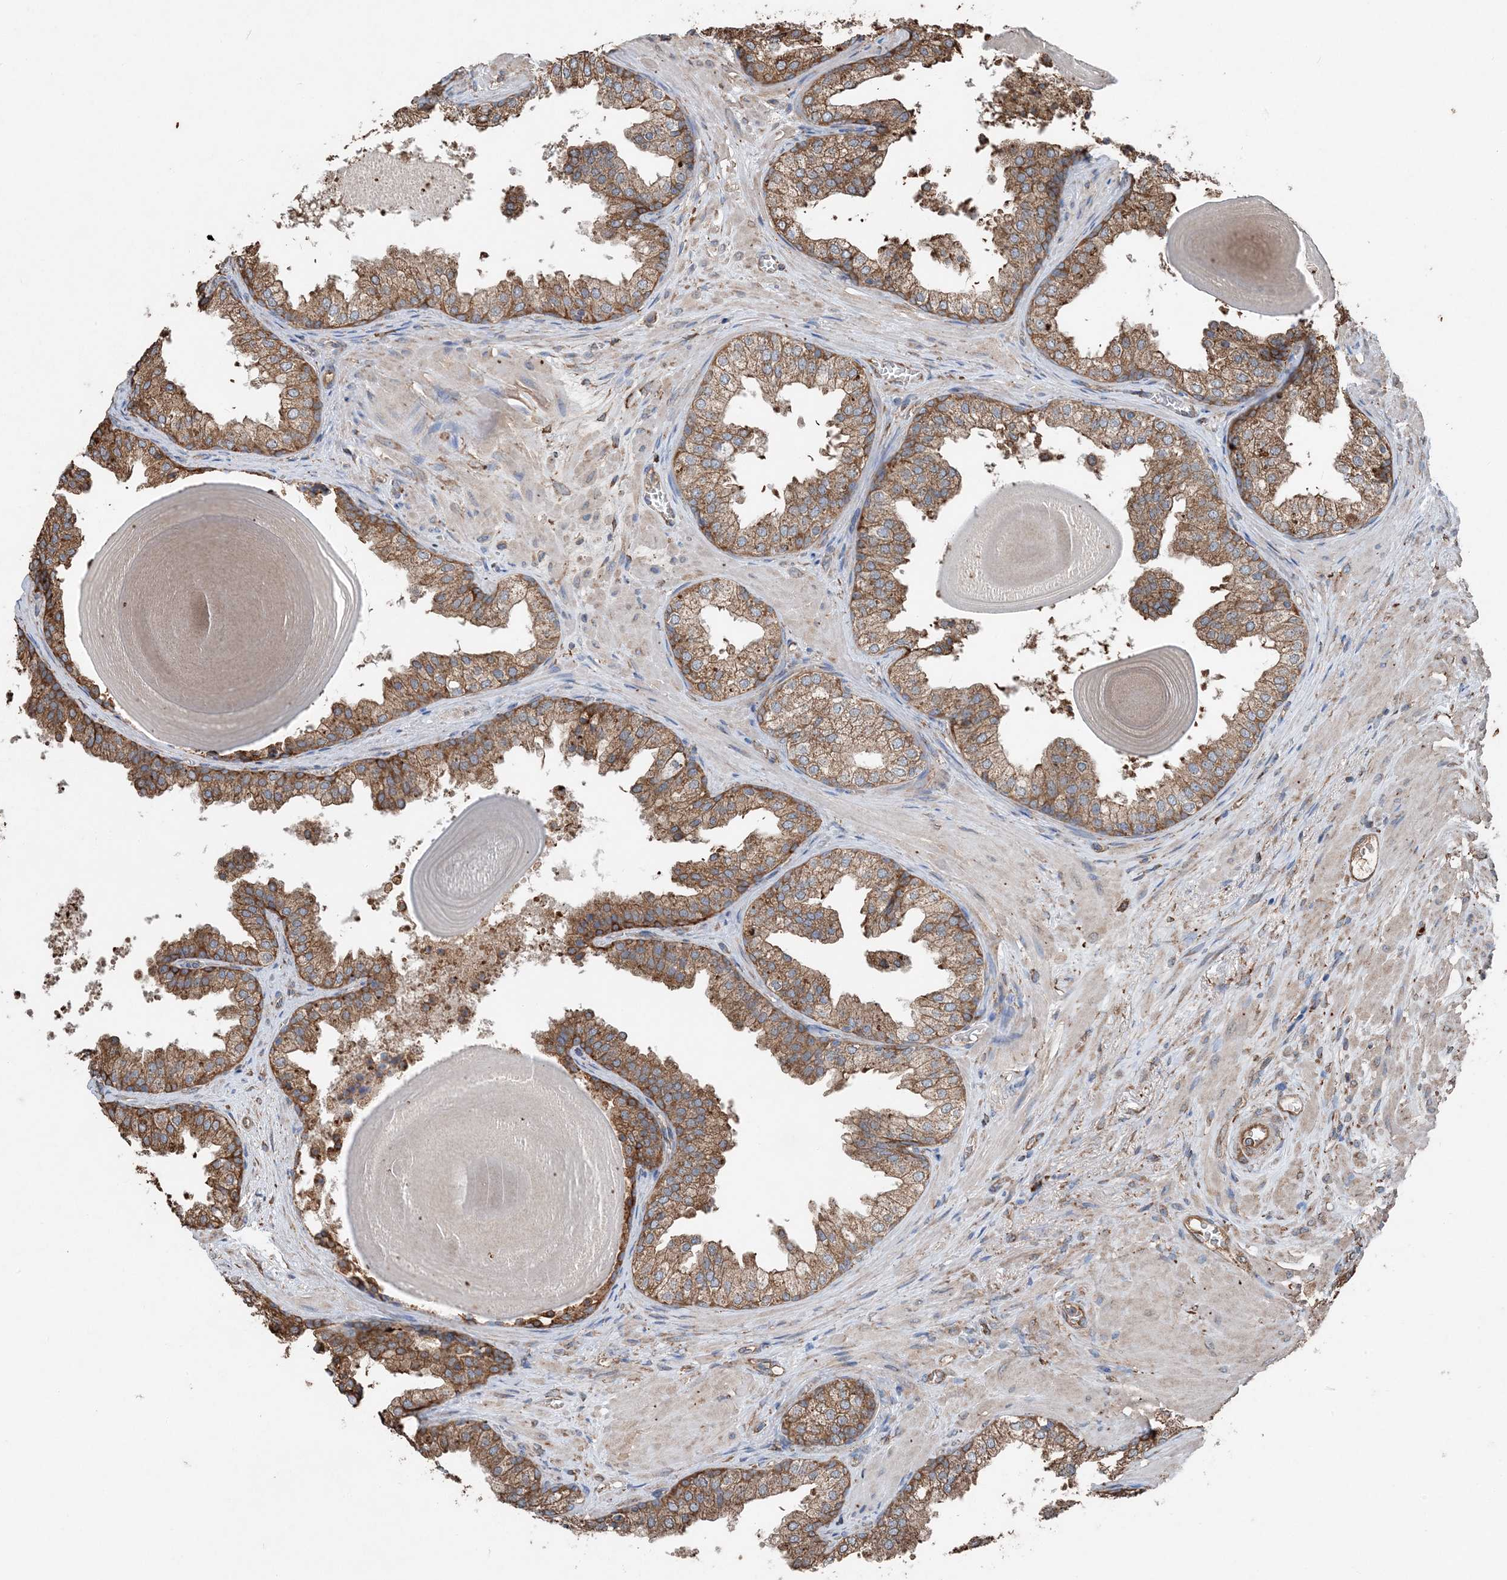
{"staining": {"intensity": "moderate", "quantity": ">75%", "location": "cytoplasmic/membranous"}, "tissue": "prostate", "cell_type": "Glandular cells", "image_type": "normal", "snomed": [{"axis": "morphology", "description": "Normal tissue, NOS"}, {"axis": "topography", "description": "Prostate"}], "caption": "The histopathology image exhibits staining of normal prostate, revealing moderate cytoplasmic/membranous protein staining (brown color) within glandular cells. (DAB = brown stain, brightfield microscopy at high magnification).", "gene": "PDIA6", "patient": {"sex": "male", "age": 48}}